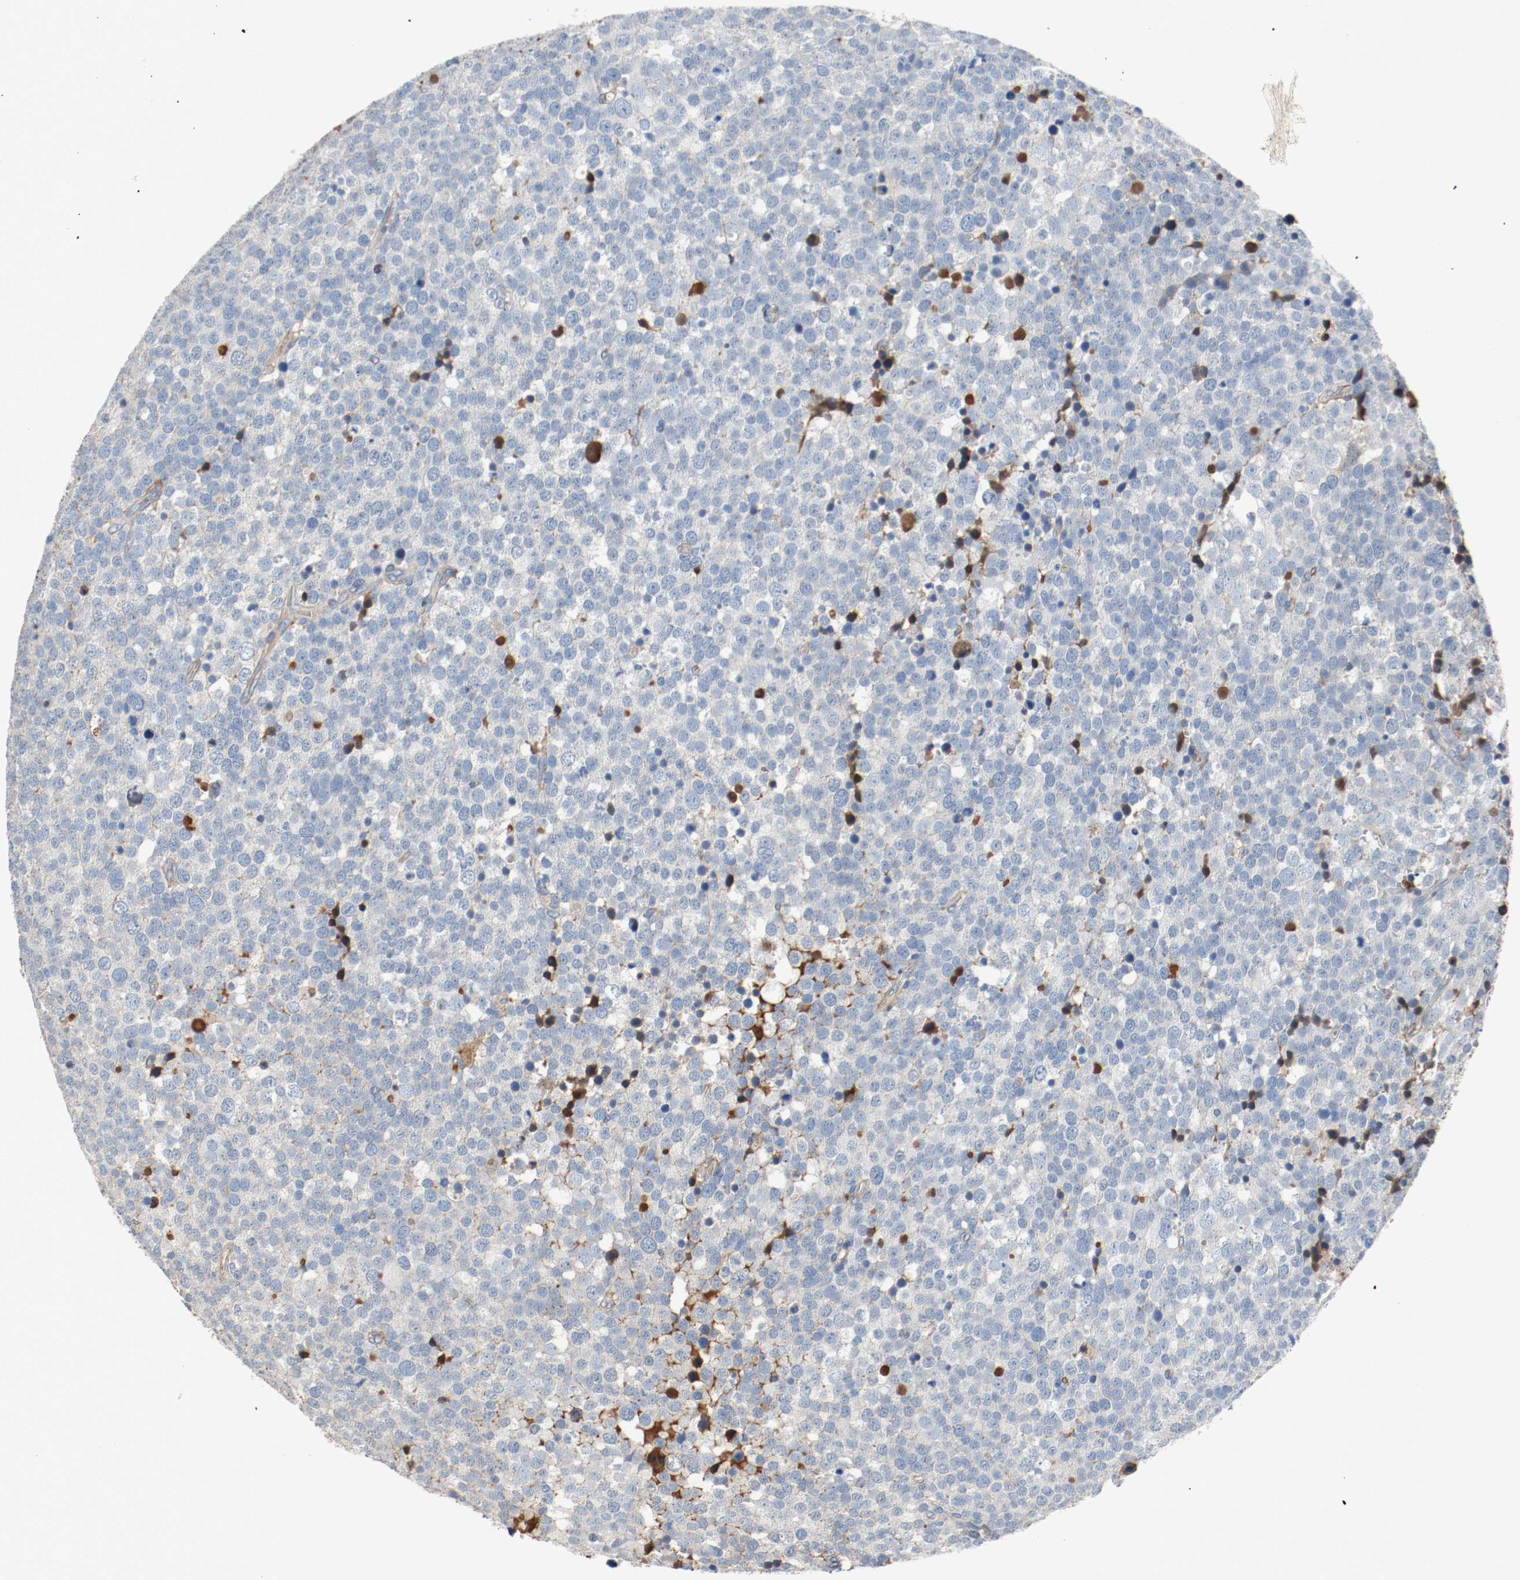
{"staining": {"intensity": "negative", "quantity": "none", "location": "none"}, "tissue": "testis cancer", "cell_type": "Tumor cells", "image_type": "cancer", "snomed": [{"axis": "morphology", "description": "Seminoma, NOS"}, {"axis": "topography", "description": "Testis"}], "caption": "A high-resolution photomicrograph shows immunohistochemistry (IHC) staining of seminoma (testis), which exhibits no significant positivity in tumor cells.", "gene": "BLK", "patient": {"sex": "male", "age": 71}}